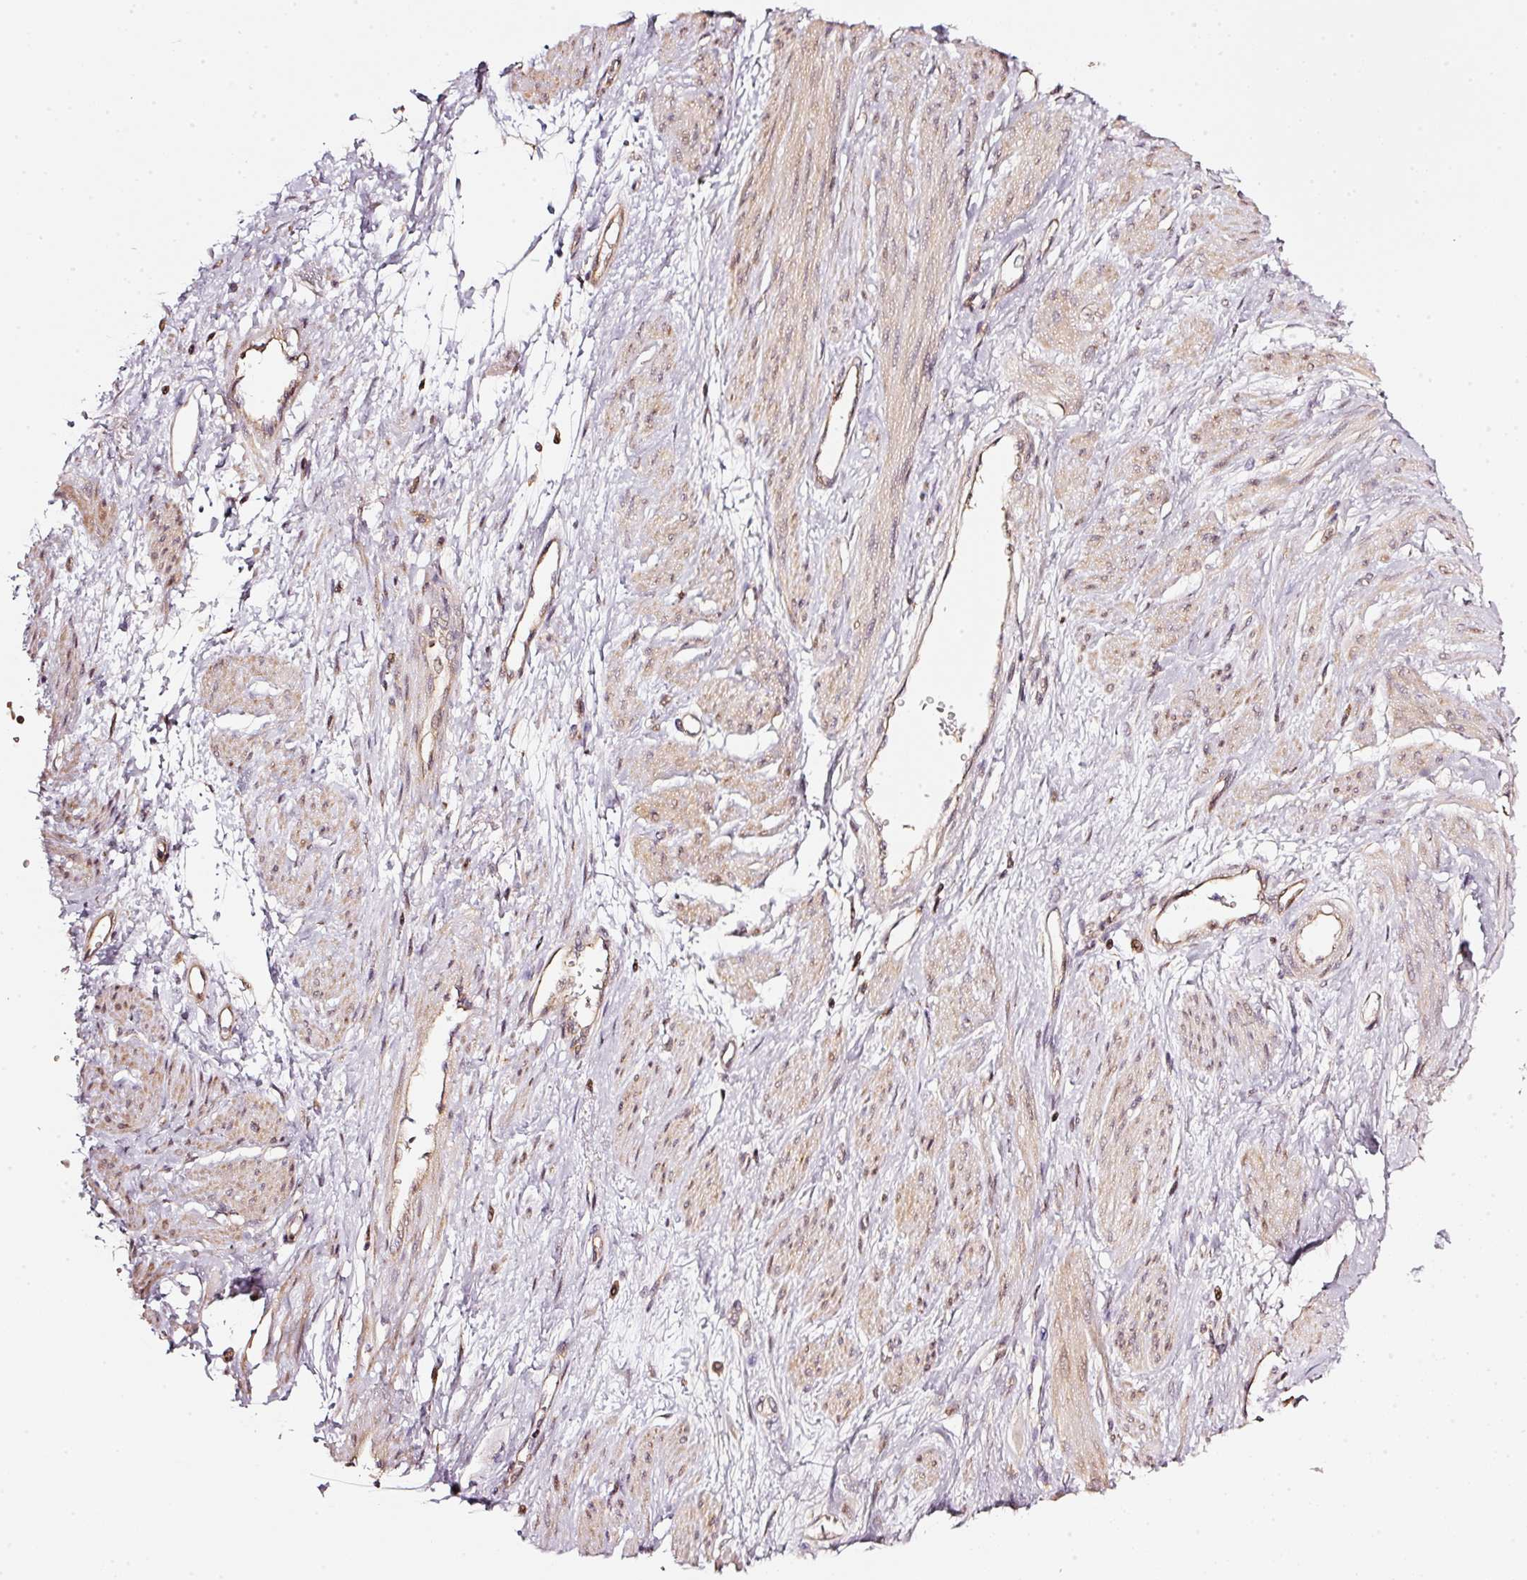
{"staining": {"intensity": "weak", "quantity": ">75%", "location": "cytoplasmic/membranous"}, "tissue": "smooth muscle", "cell_type": "Smooth muscle cells", "image_type": "normal", "snomed": [{"axis": "morphology", "description": "Normal tissue, NOS"}, {"axis": "topography", "description": "Smooth muscle"}, {"axis": "topography", "description": "Uterus"}], "caption": "DAB (3,3'-diaminobenzidine) immunohistochemical staining of unremarkable human smooth muscle displays weak cytoplasmic/membranous protein expression in about >75% of smooth muscle cells.", "gene": "RAB35", "patient": {"sex": "female", "age": 39}}